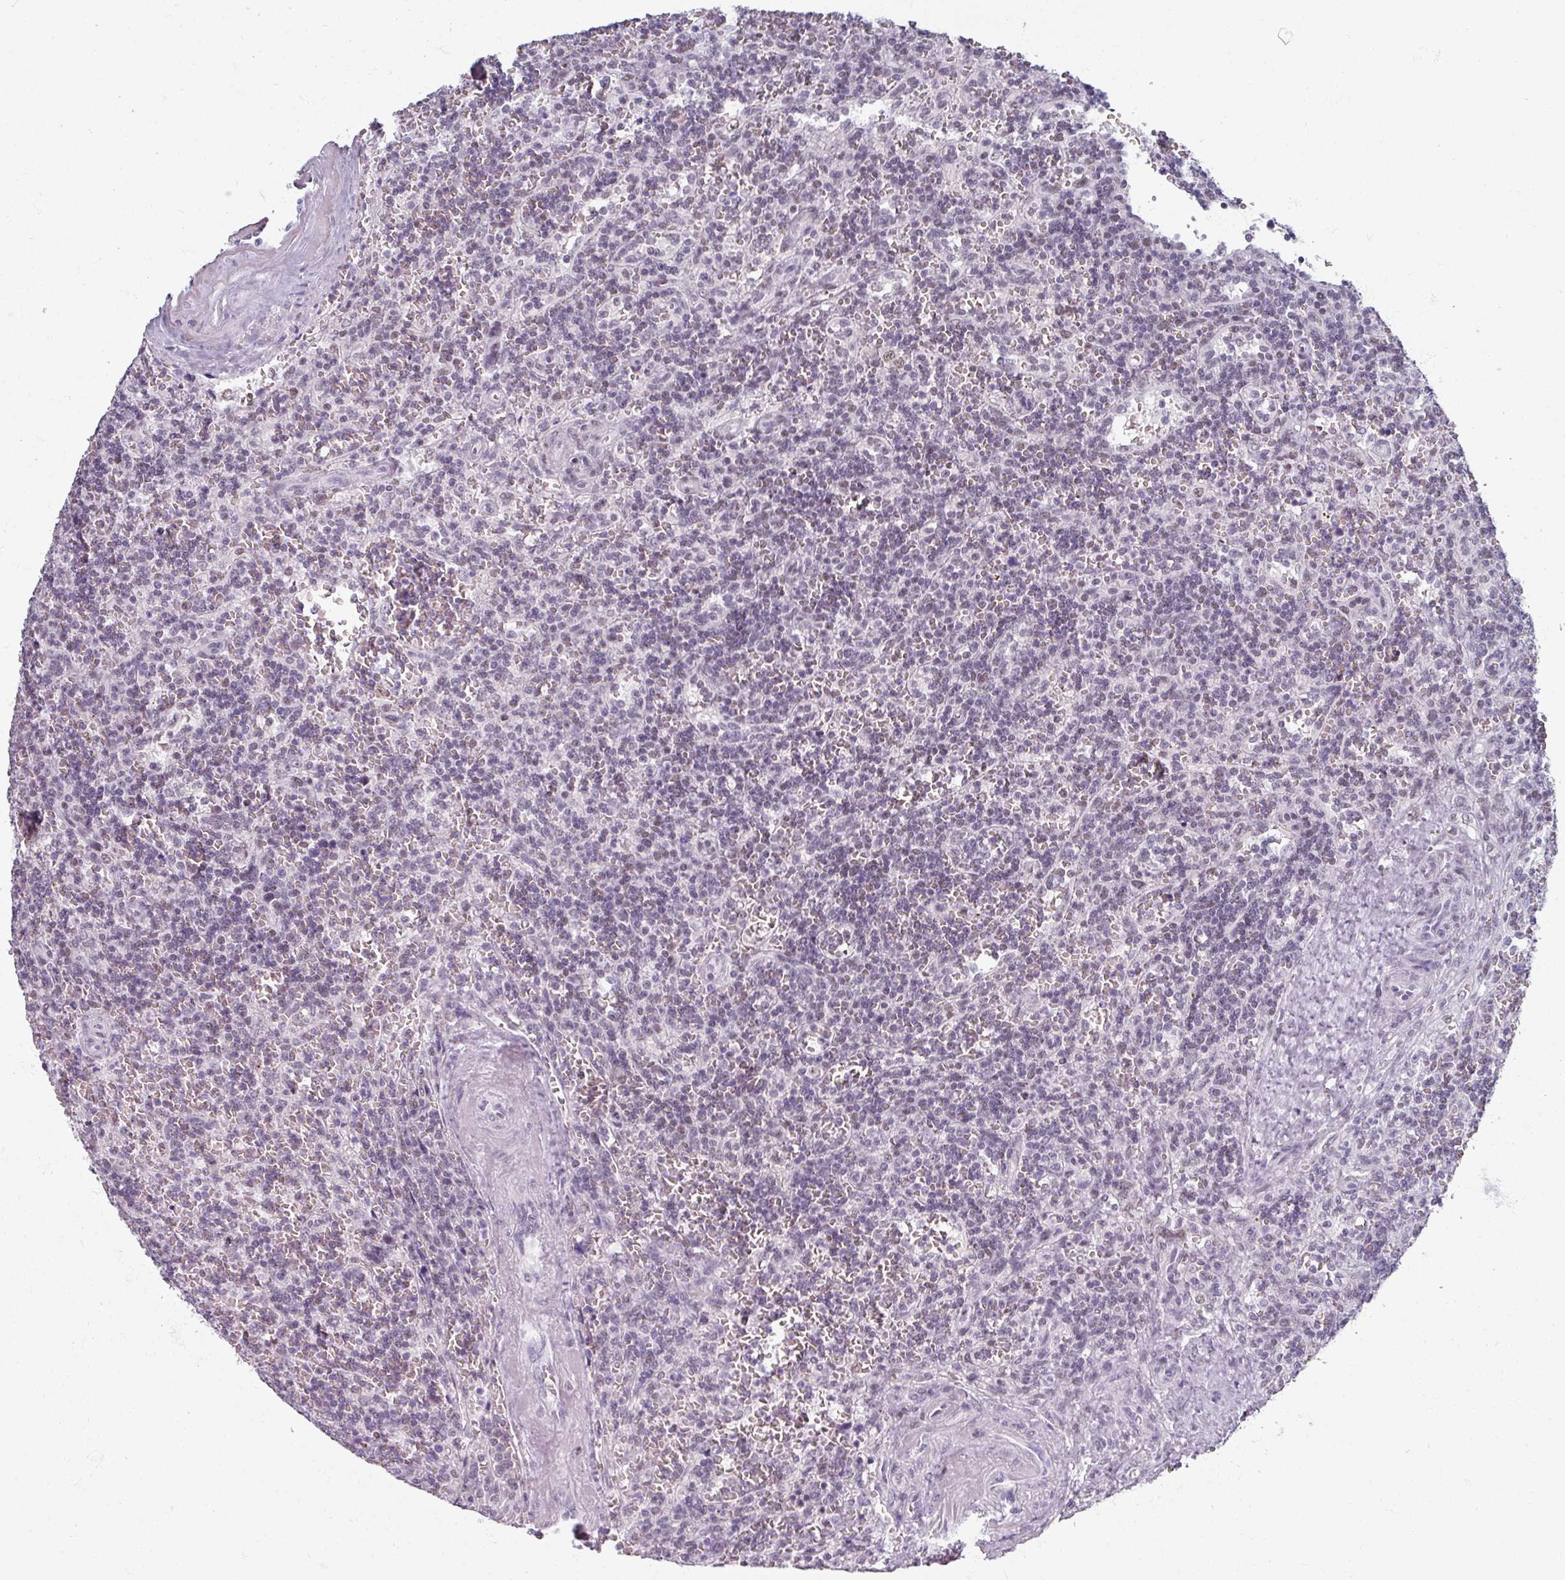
{"staining": {"intensity": "negative", "quantity": "none", "location": "none"}, "tissue": "lymphoma", "cell_type": "Tumor cells", "image_type": "cancer", "snomed": [{"axis": "morphology", "description": "Malignant lymphoma, non-Hodgkin's type, Low grade"}, {"axis": "topography", "description": "Spleen"}], "caption": "Immunohistochemistry (IHC) photomicrograph of malignant lymphoma, non-Hodgkin's type (low-grade) stained for a protein (brown), which demonstrates no positivity in tumor cells.", "gene": "RIPOR3", "patient": {"sex": "male", "age": 73}}